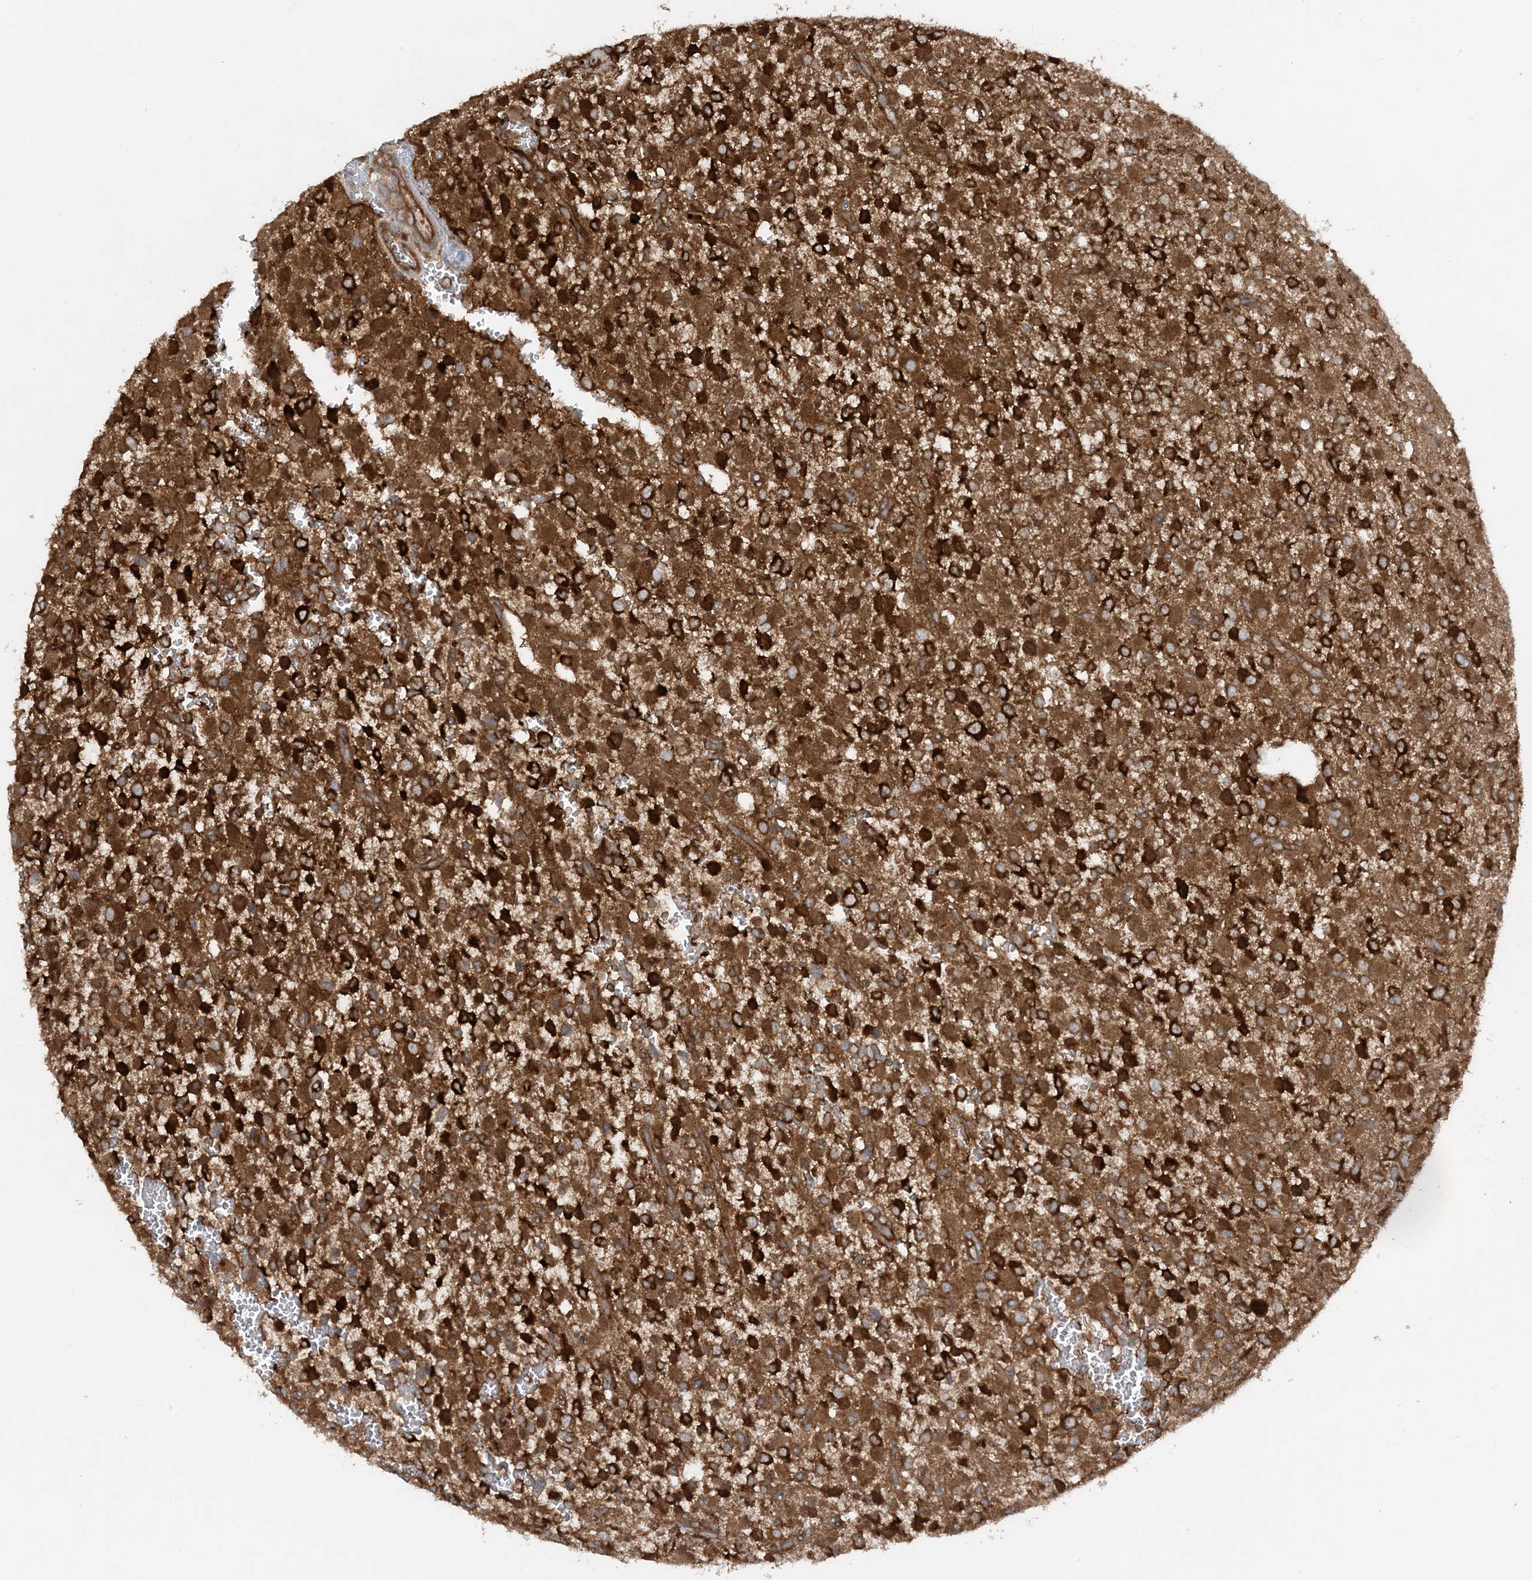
{"staining": {"intensity": "strong", "quantity": "25%-75%", "location": "cytoplasmic/membranous"}, "tissue": "glioma", "cell_type": "Tumor cells", "image_type": "cancer", "snomed": [{"axis": "morphology", "description": "Glioma, malignant, High grade"}, {"axis": "topography", "description": "Brain"}], "caption": "Malignant glioma (high-grade) stained with a brown dye exhibits strong cytoplasmic/membranous positive staining in approximately 25%-75% of tumor cells.", "gene": "OLA1", "patient": {"sex": "male", "age": 34}}